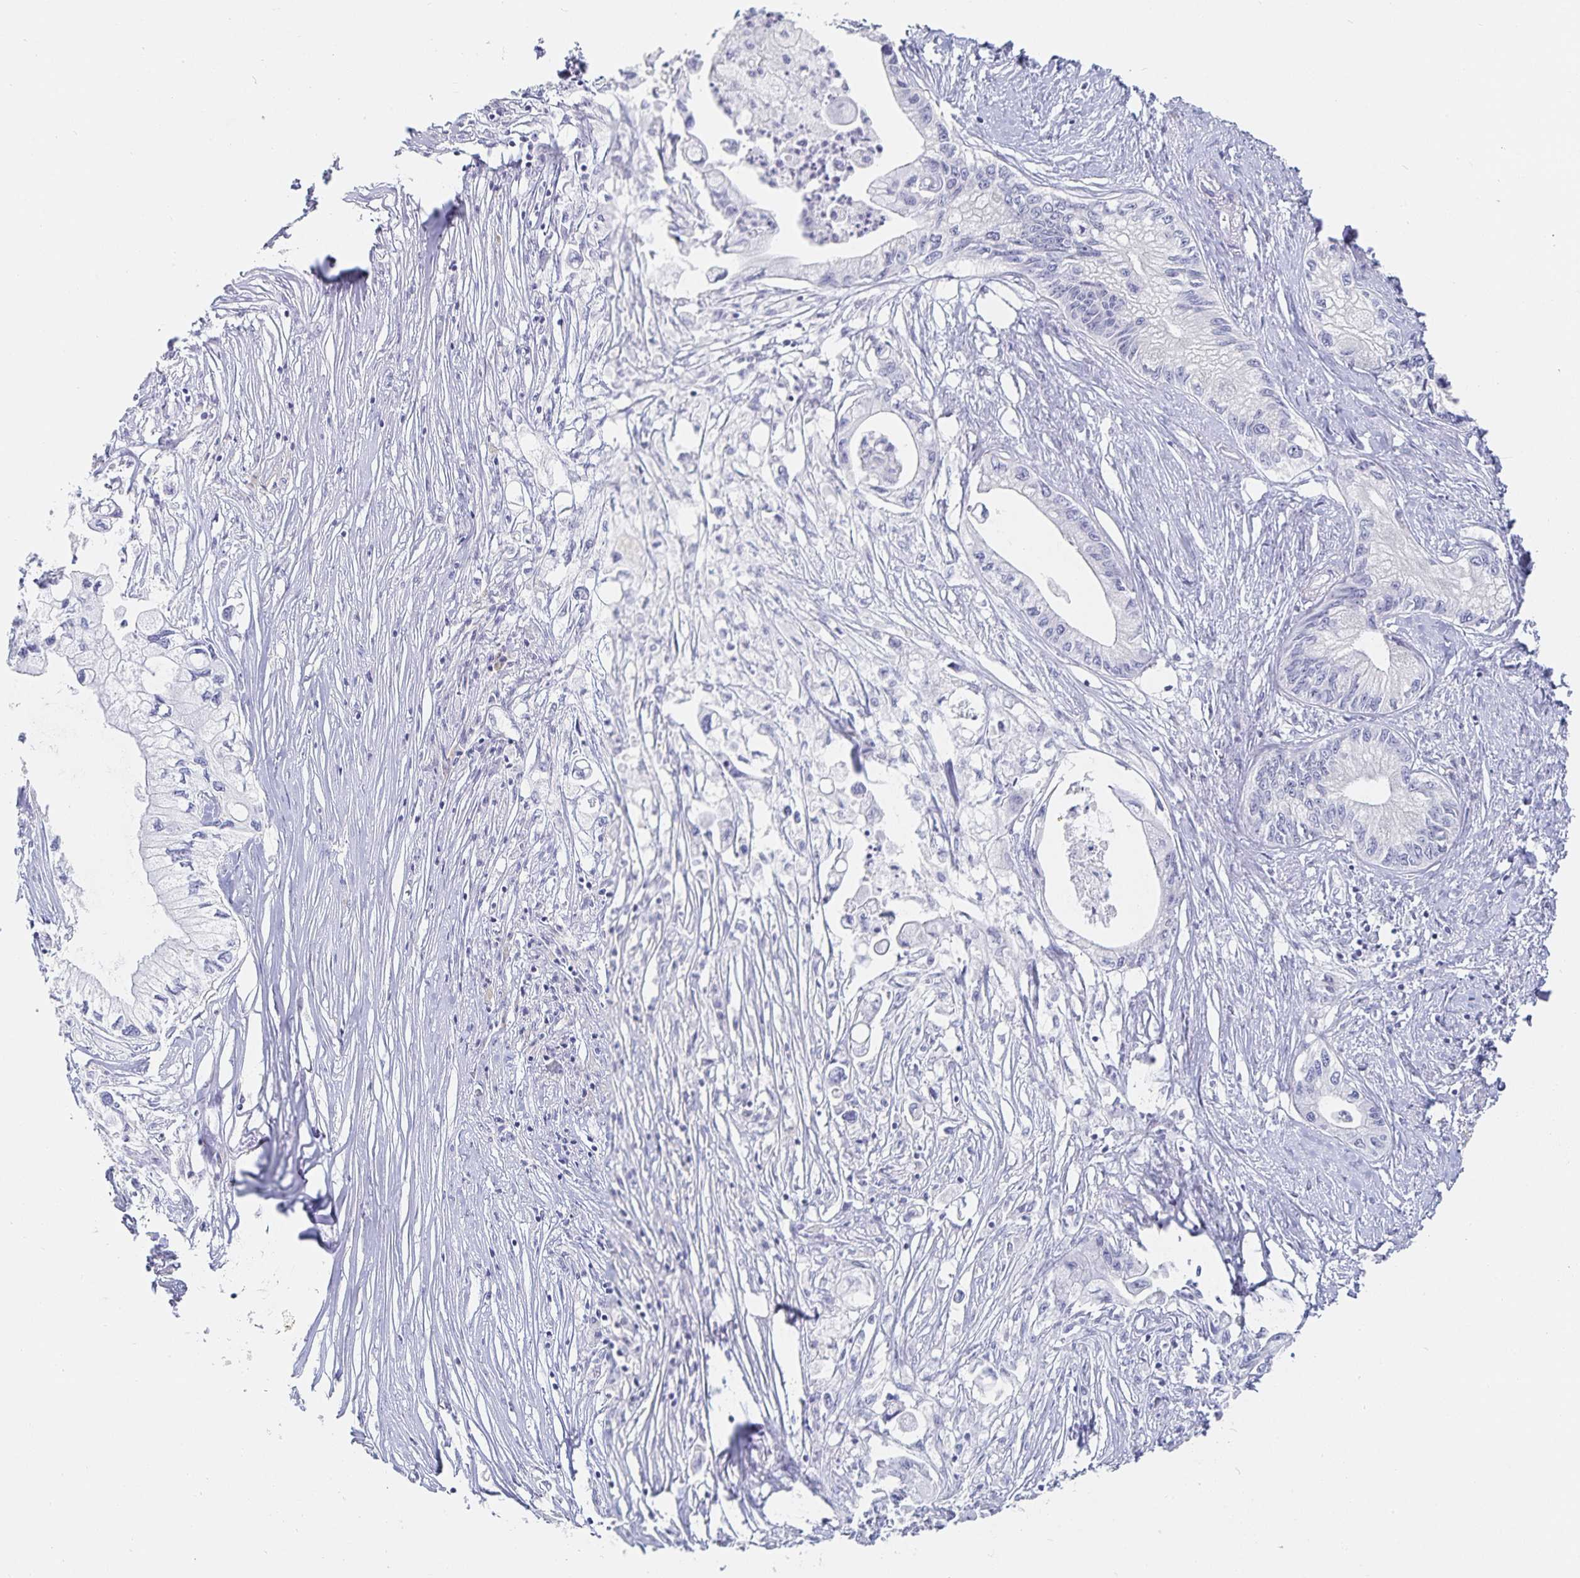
{"staining": {"intensity": "negative", "quantity": "none", "location": "none"}, "tissue": "pancreatic cancer", "cell_type": "Tumor cells", "image_type": "cancer", "snomed": [{"axis": "morphology", "description": "Adenocarcinoma, NOS"}, {"axis": "topography", "description": "Pancreas"}], "caption": "There is no significant expression in tumor cells of pancreatic cancer.", "gene": "SFTPA1", "patient": {"sex": "male", "age": 61}}